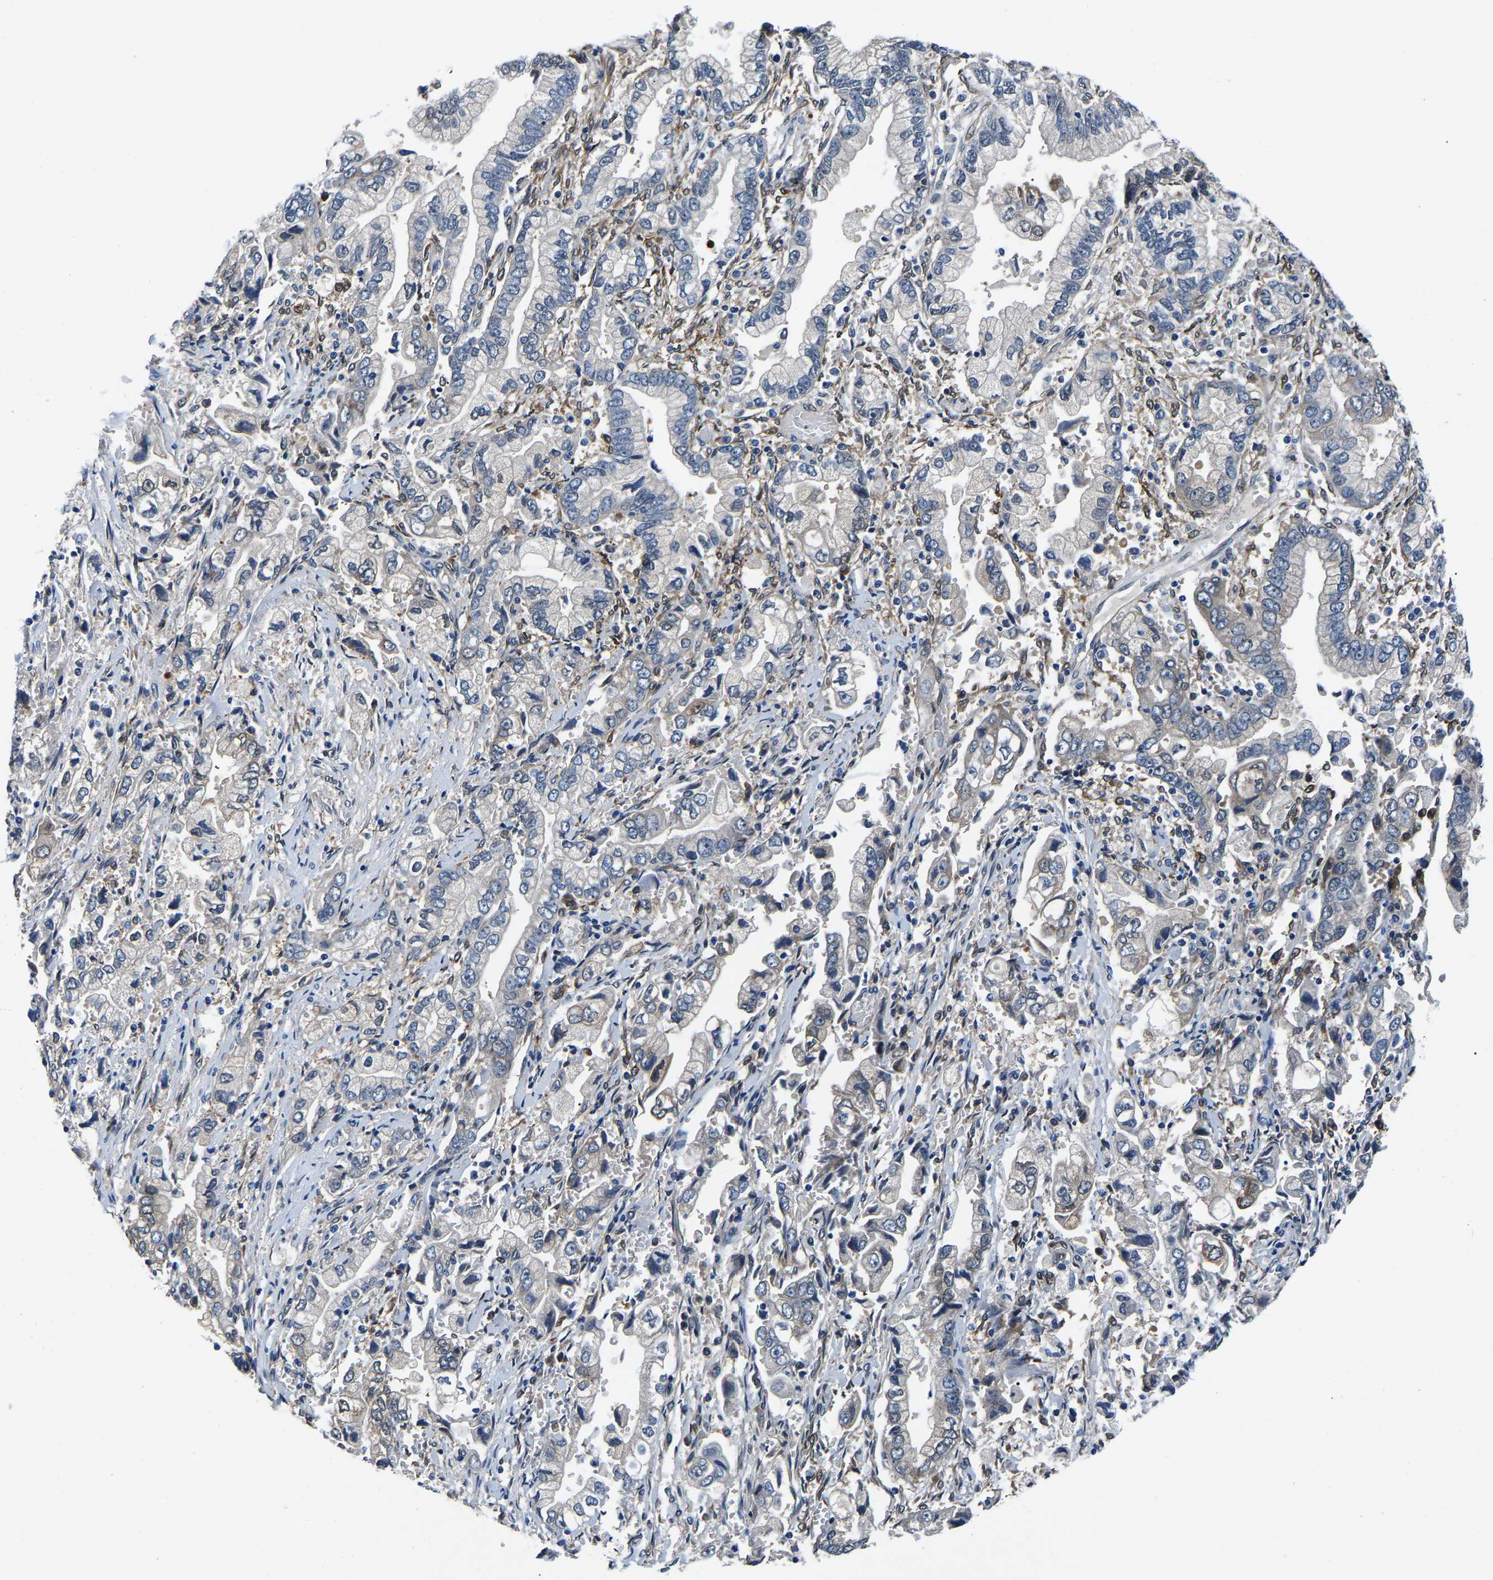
{"staining": {"intensity": "negative", "quantity": "none", "location": "none"}, "tissue": "stomach cancer", "cell_type": "Tumor cells", "image_type": "cancer", "snomed": [{"axis": "morphology", "description": "Normal tissue, NOS"}, {"axis": "morphology", "description": "Adenocarcinoma, NOS"}, {"axis": "topography", "description": "Stomach"}], "caption": "This is an immunohistochemistry image of stomach cancer. There is no expression in tumor cells.", "gene": "S100A13", "patient": {"sex": "male", "age": 62}}